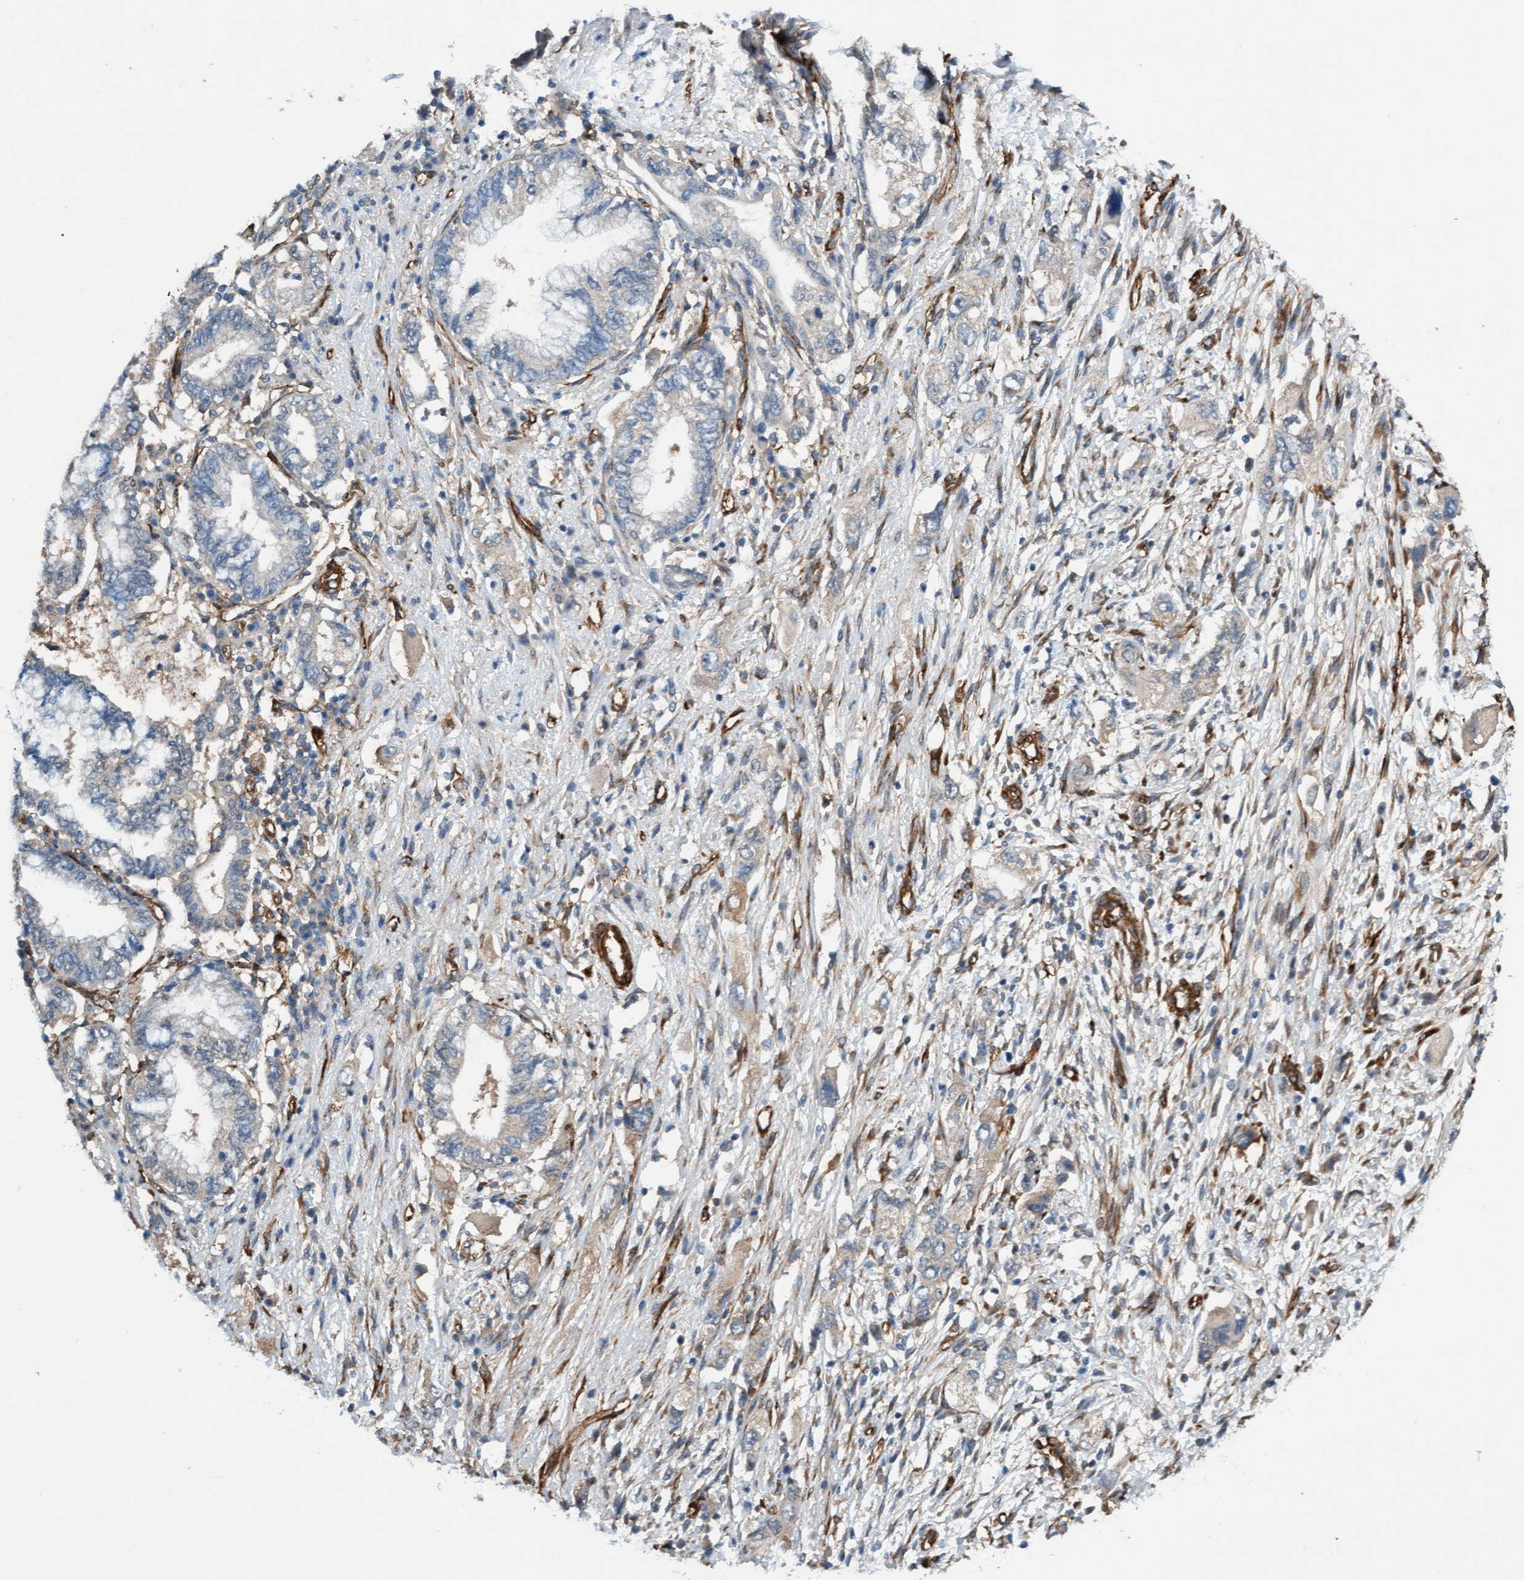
{"staining": {"intensity": "negative", "quantity": "none", "location": "none"}, "tissue": "pancreatic cancer", "cell_type": "Tumor cells", "image_type": "cancer", "snomed": [{"axis": "morphology", "description": "Adenocarcinoma, NOS"}, {"axis": "topography", "description": "Pancreas"}], "caption": "Immunohistochemistry (IHC) image of pancreatic cancer stained for a protein (brown), which displays no staining in tumor cells.", "gene": "FMNL3", "patient": {"sex": "female", "age": 73}}